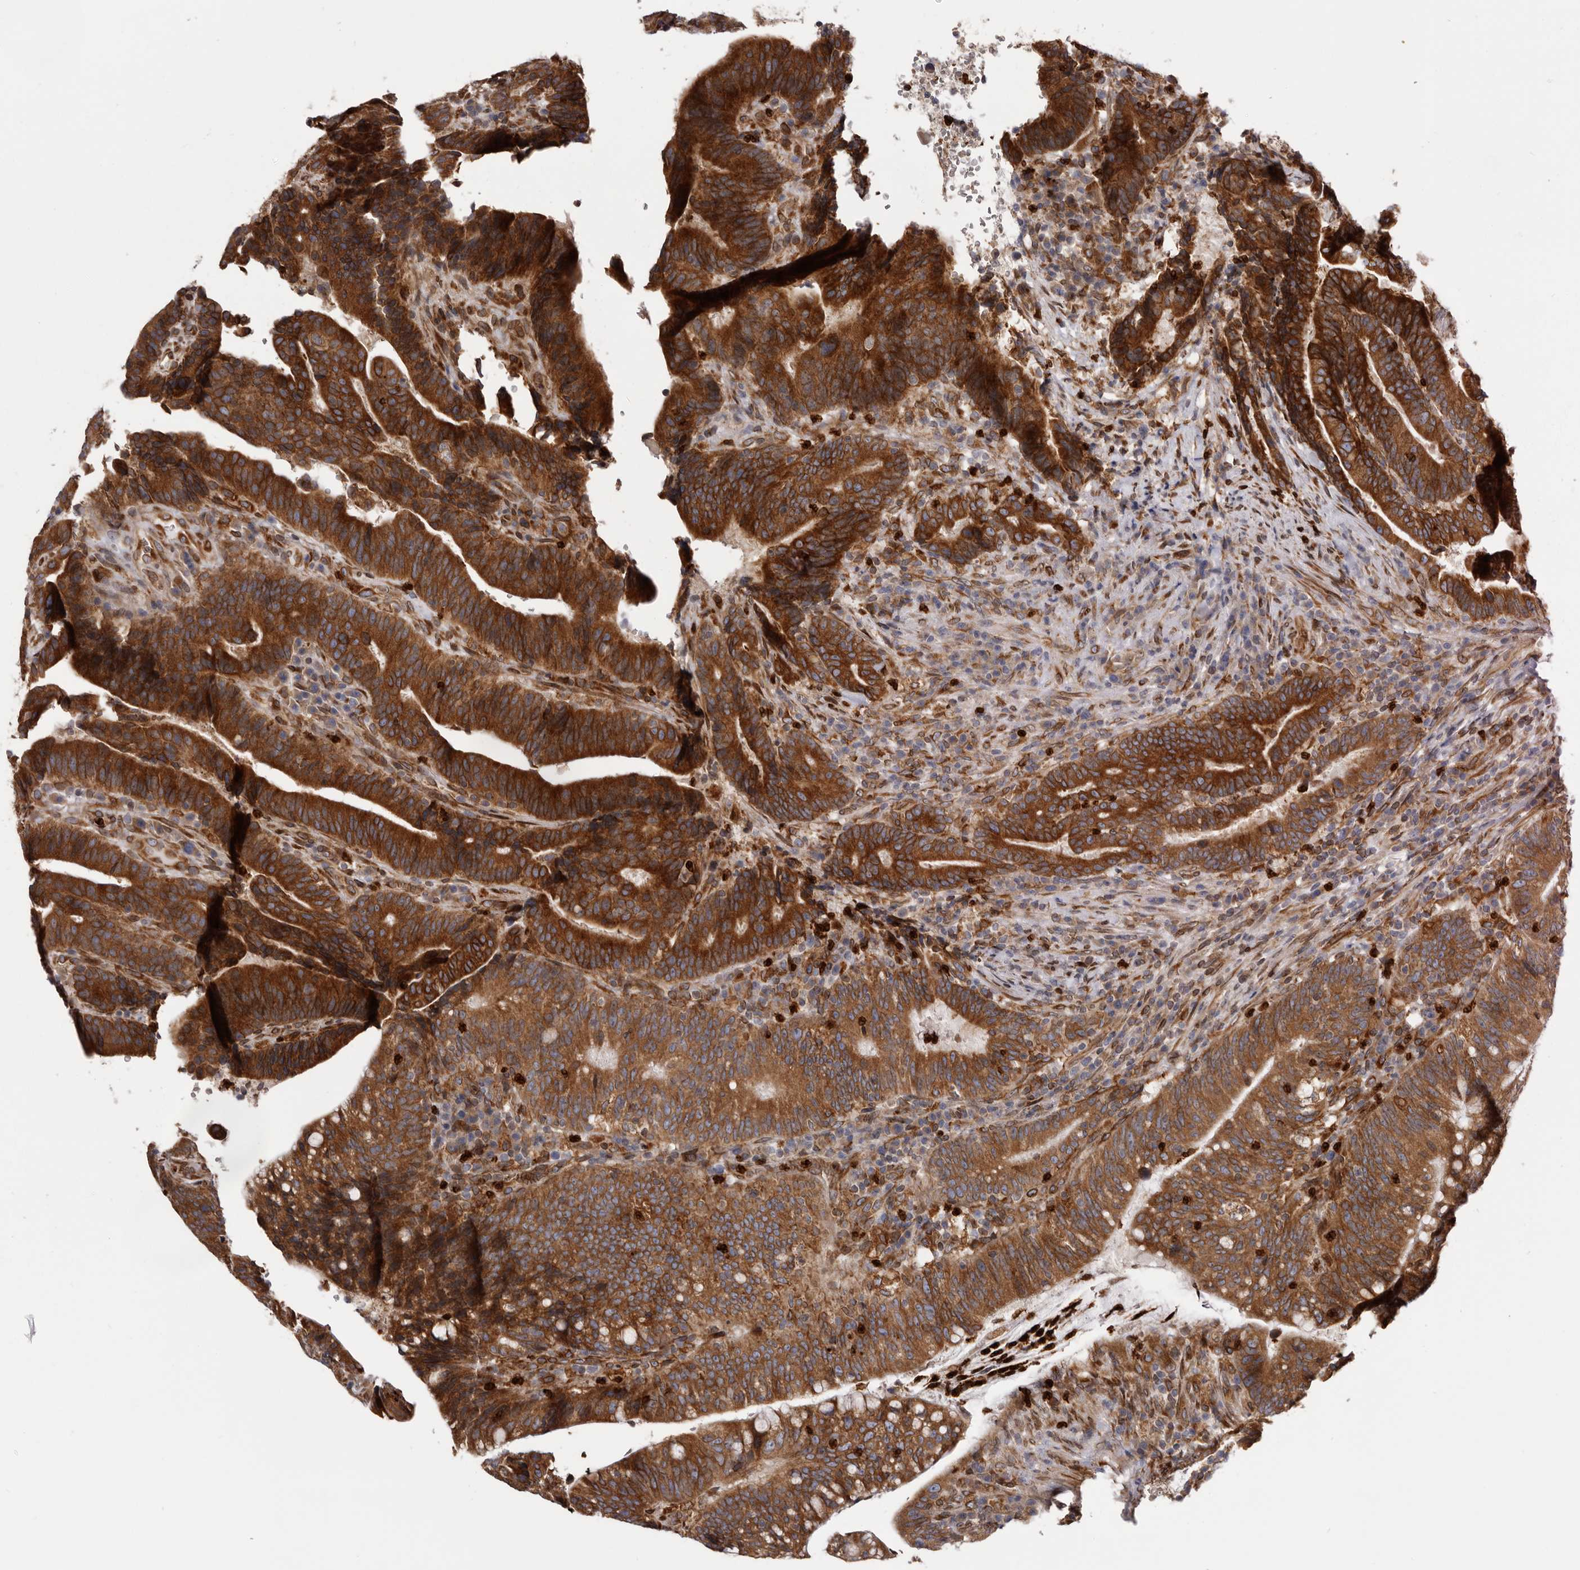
{"staining": {"intensity": "strong", "quantity": ">75%", "location": "cytoplasmic/membranous"}, "tissue": "colorectal cancer", "cell_type": "Tumor cells", "image_type": "cancer", "snomed": [{"axis": "morphology", "description": "Adenocarcinoma, NOS"}, {"axis": "topography", "description": "Colon"}], "caption": "IHC of colorectal cancer shows high levels of strong cytoplasmic/membranous positivity in approximately >75% of tumor cells.", "gene": "C4orf3", "patient": {"sex": "female", "age": 66}}